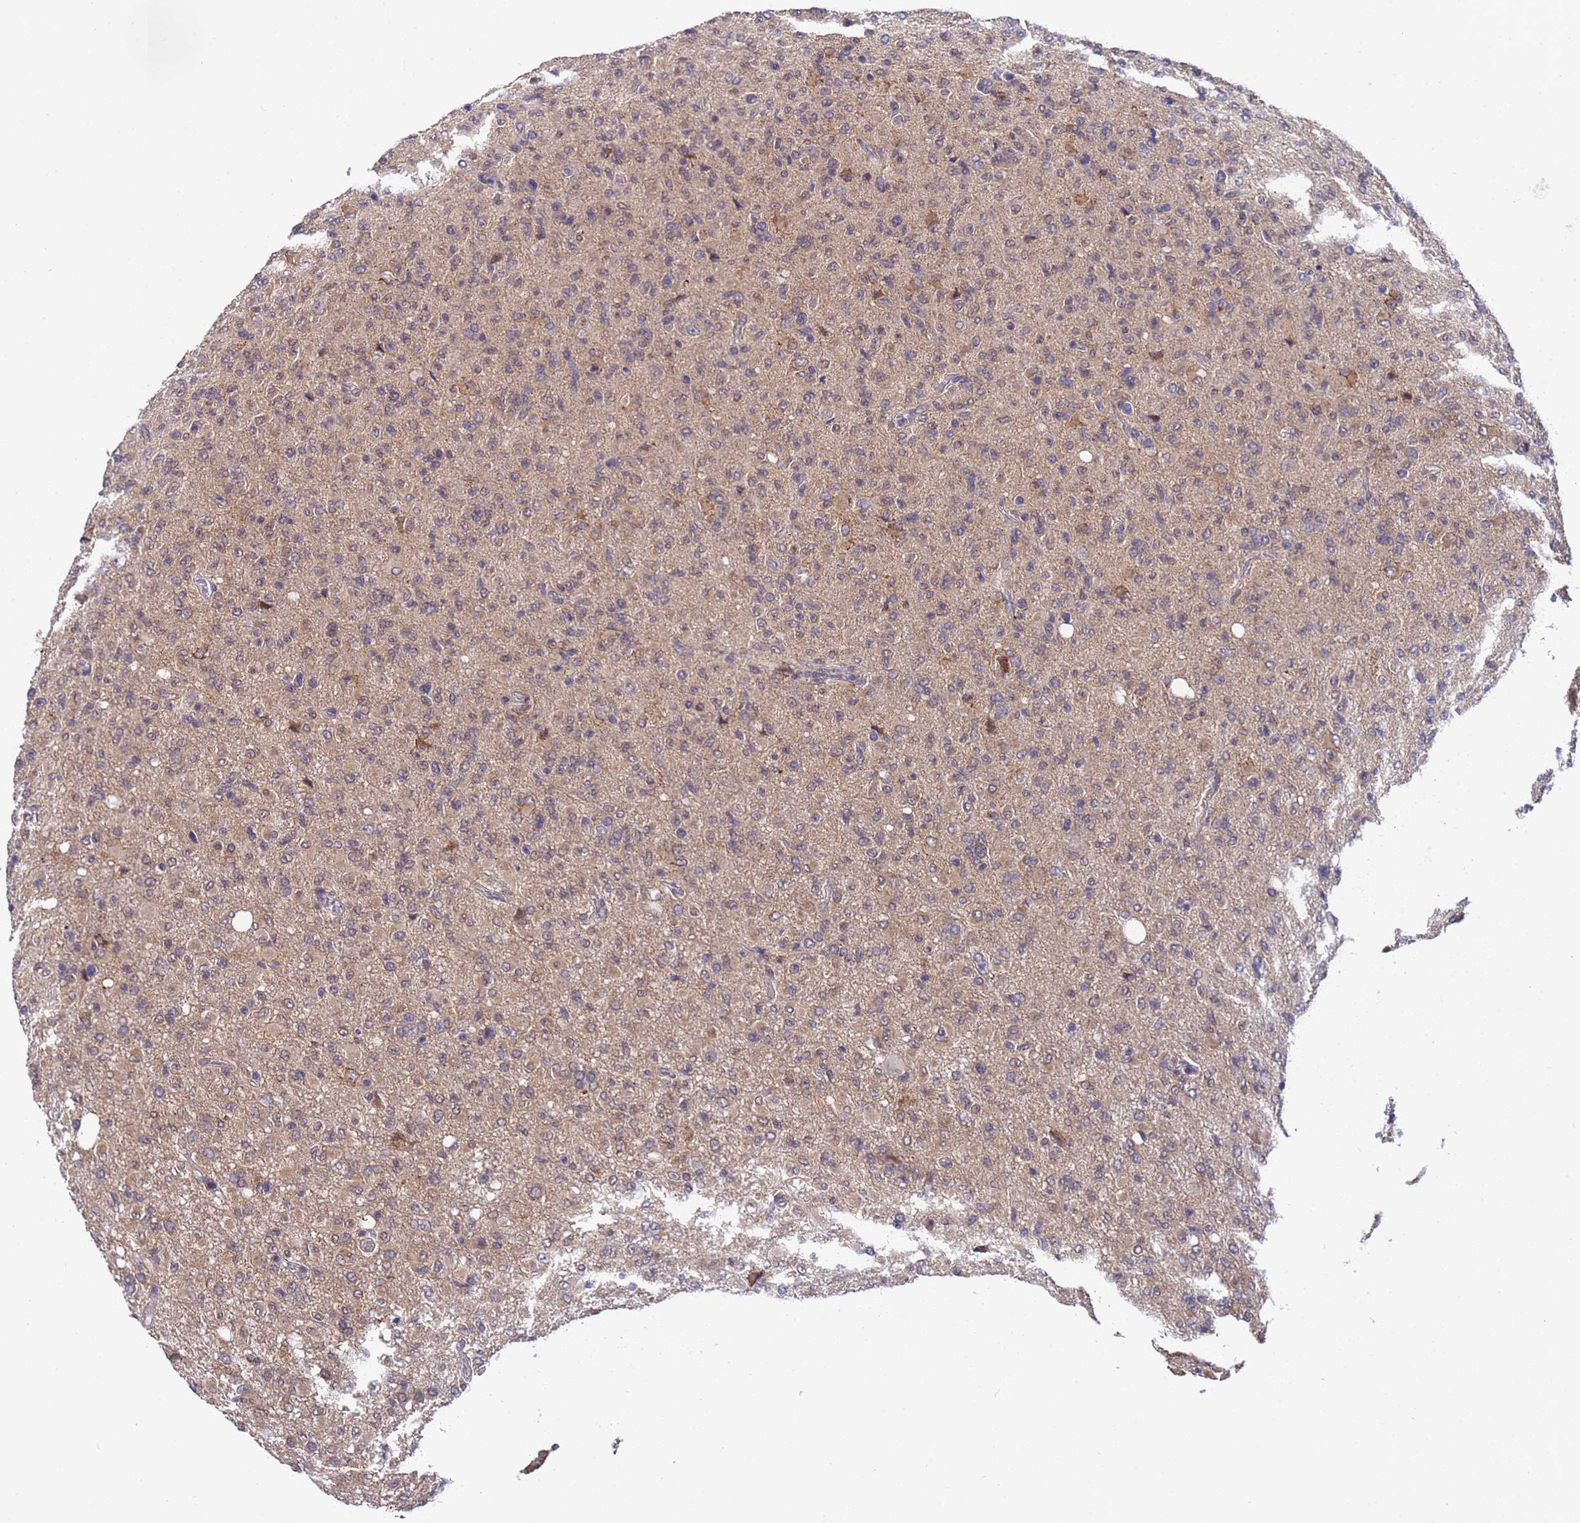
{"staining": {"intensity": "weak", "quantity": "25%-75%", "location": "cytoplasmic/membranous"}, "tissue": "glioma", "cell_type": "Tumor cells", "image_type": "cancer", "snomed": [{"axis": "morphology", "description": "Glioma, malignant, High grade"}, {"axis": "topography", "description": "Brain"}], "caption": "Glioma was stained to show a protein in brown. There is low levels of weak cytoplasmic/membranous staining in about 25%-75% of tumor cells.", "gene": "ANAPC13", "patient": {"sex": "female", "age": 57}}